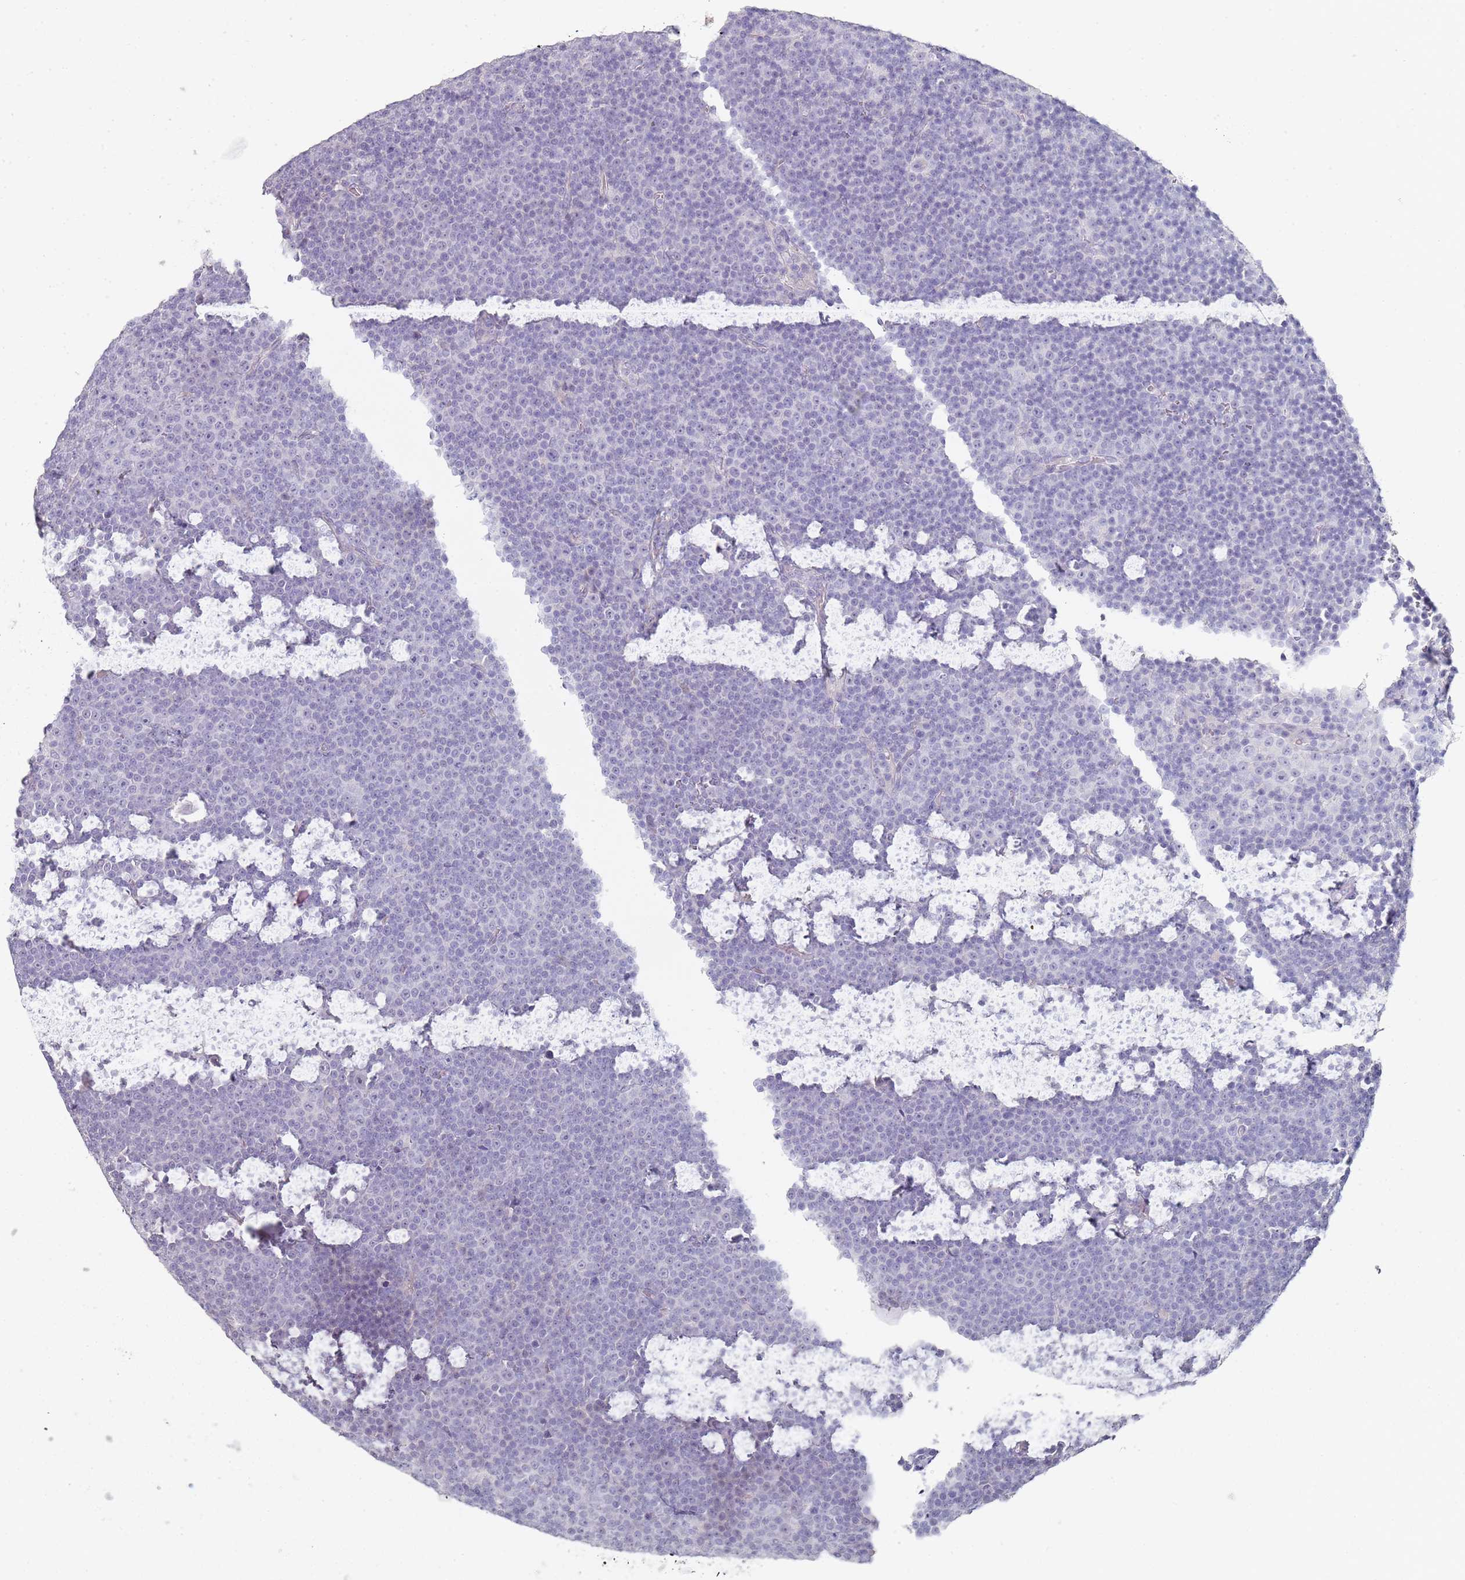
{"staining": {"intensity": "negative", "quantity": "none", "location": "none"}, "tissue": "lymphoma", "cell_type": "Tumor cells", "image_type": "cancer", "snomed": [{"axis": "morphology", "description": "Malignant lymphoma, non-Hodgkin's type, Low grade"}, {"axis": "topography", "description": "Lymph node"}], "caption": "This is an immunohistochemistry histopathology image of malignant lymphoma, non-Hodgkin's type (low-grade). There is no expression in tumor cells.", "gene": "DNAH11", "patient": {"sex": "female", "age": 67}}